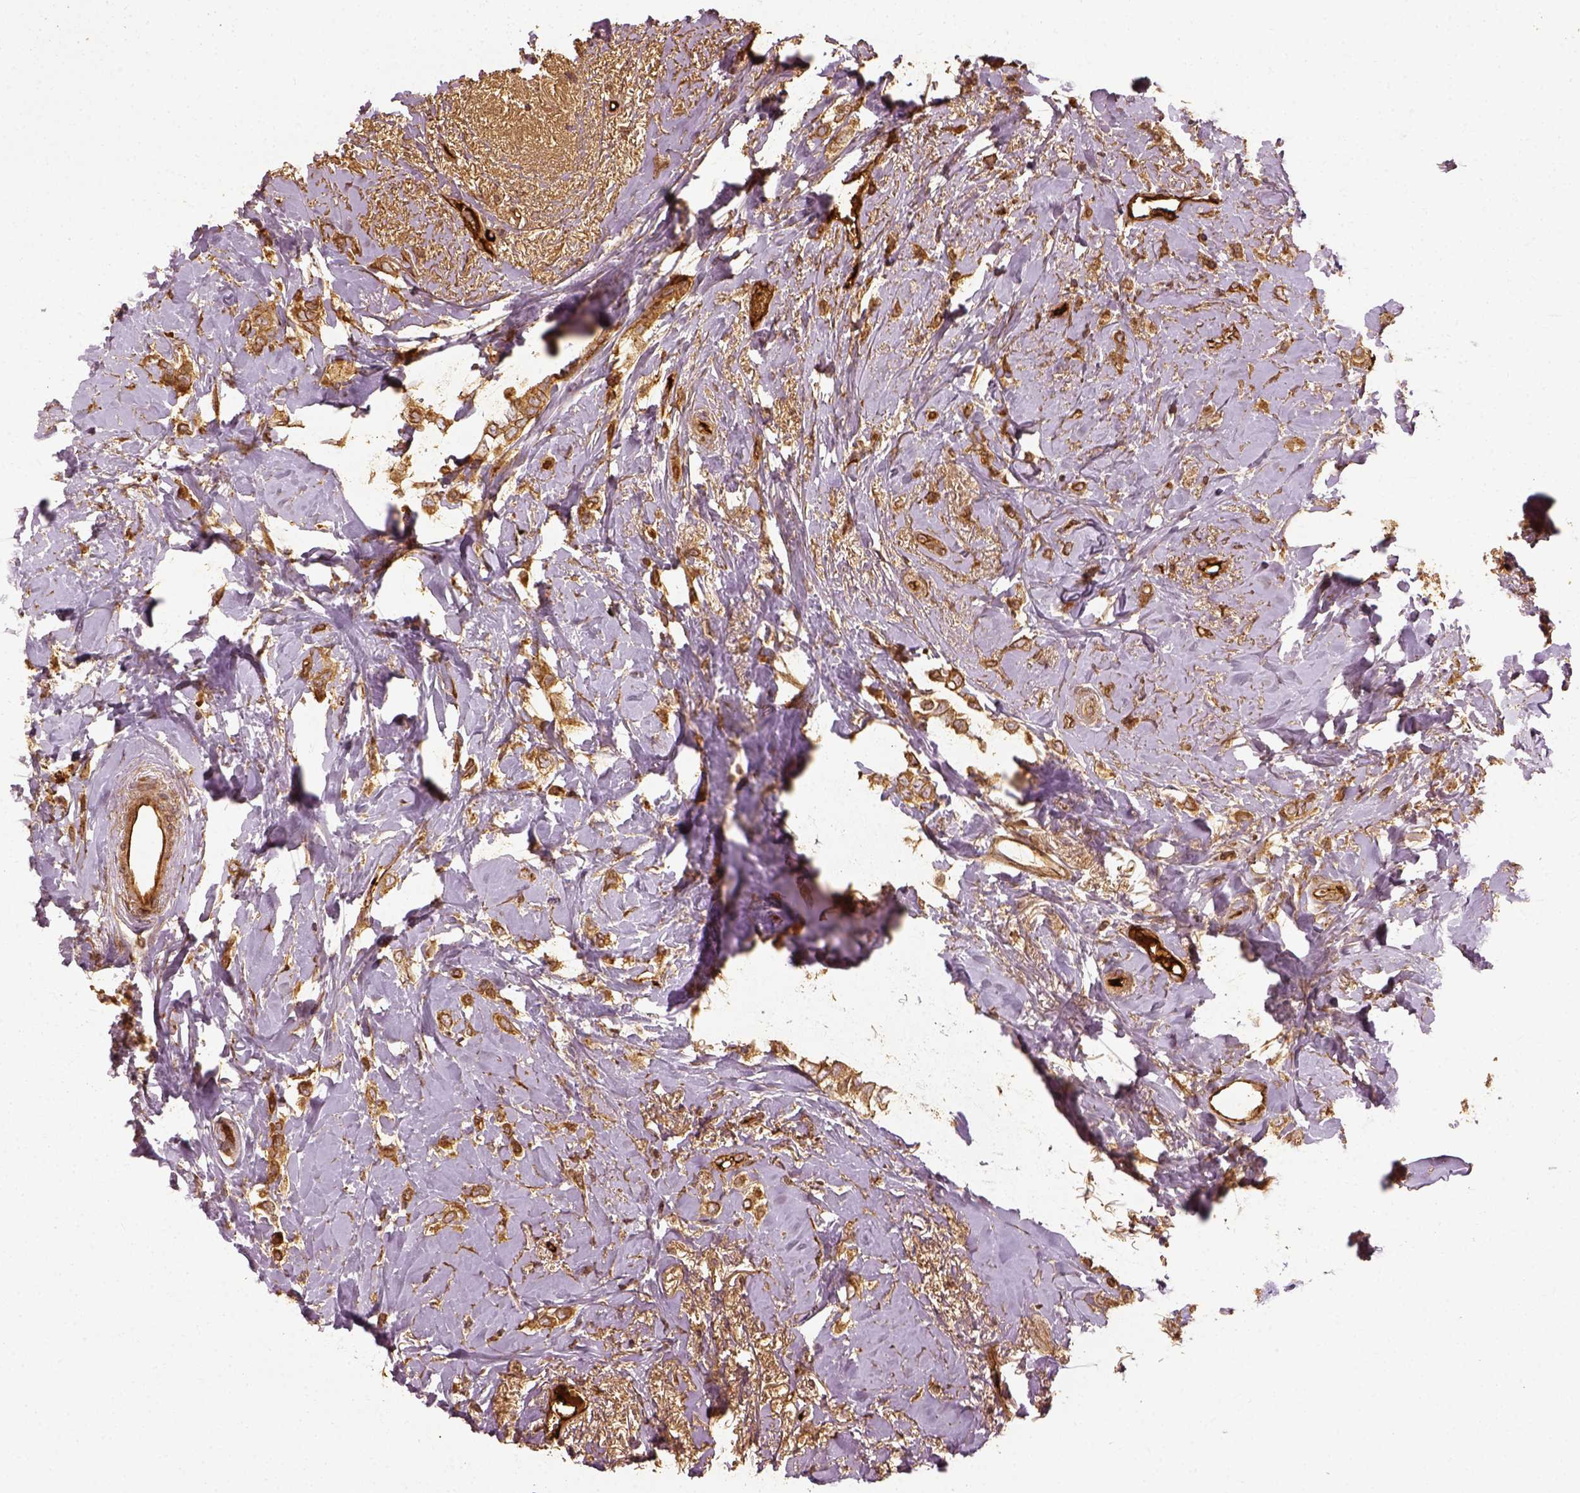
{"staining": {"intensity": "moderate", "quantity": ">75%", "location": "cytoplasmic/membranous"}, "tissue": "breast cancer", "cell_type": "Tumor cells", "image_type": "cancer", "snomed": [{"axis": "morphology", "description": "Lobular carcinoma"}, {"axis": "topography", "description": "Breast"}], "caption": "Moderate cytoplasmic/membranous staining for a protein is present in about >75% of tumor cells of breast cancer using IHC.", "gene": "VEGFA", "patient": {"sex": "female", "age": 66}}